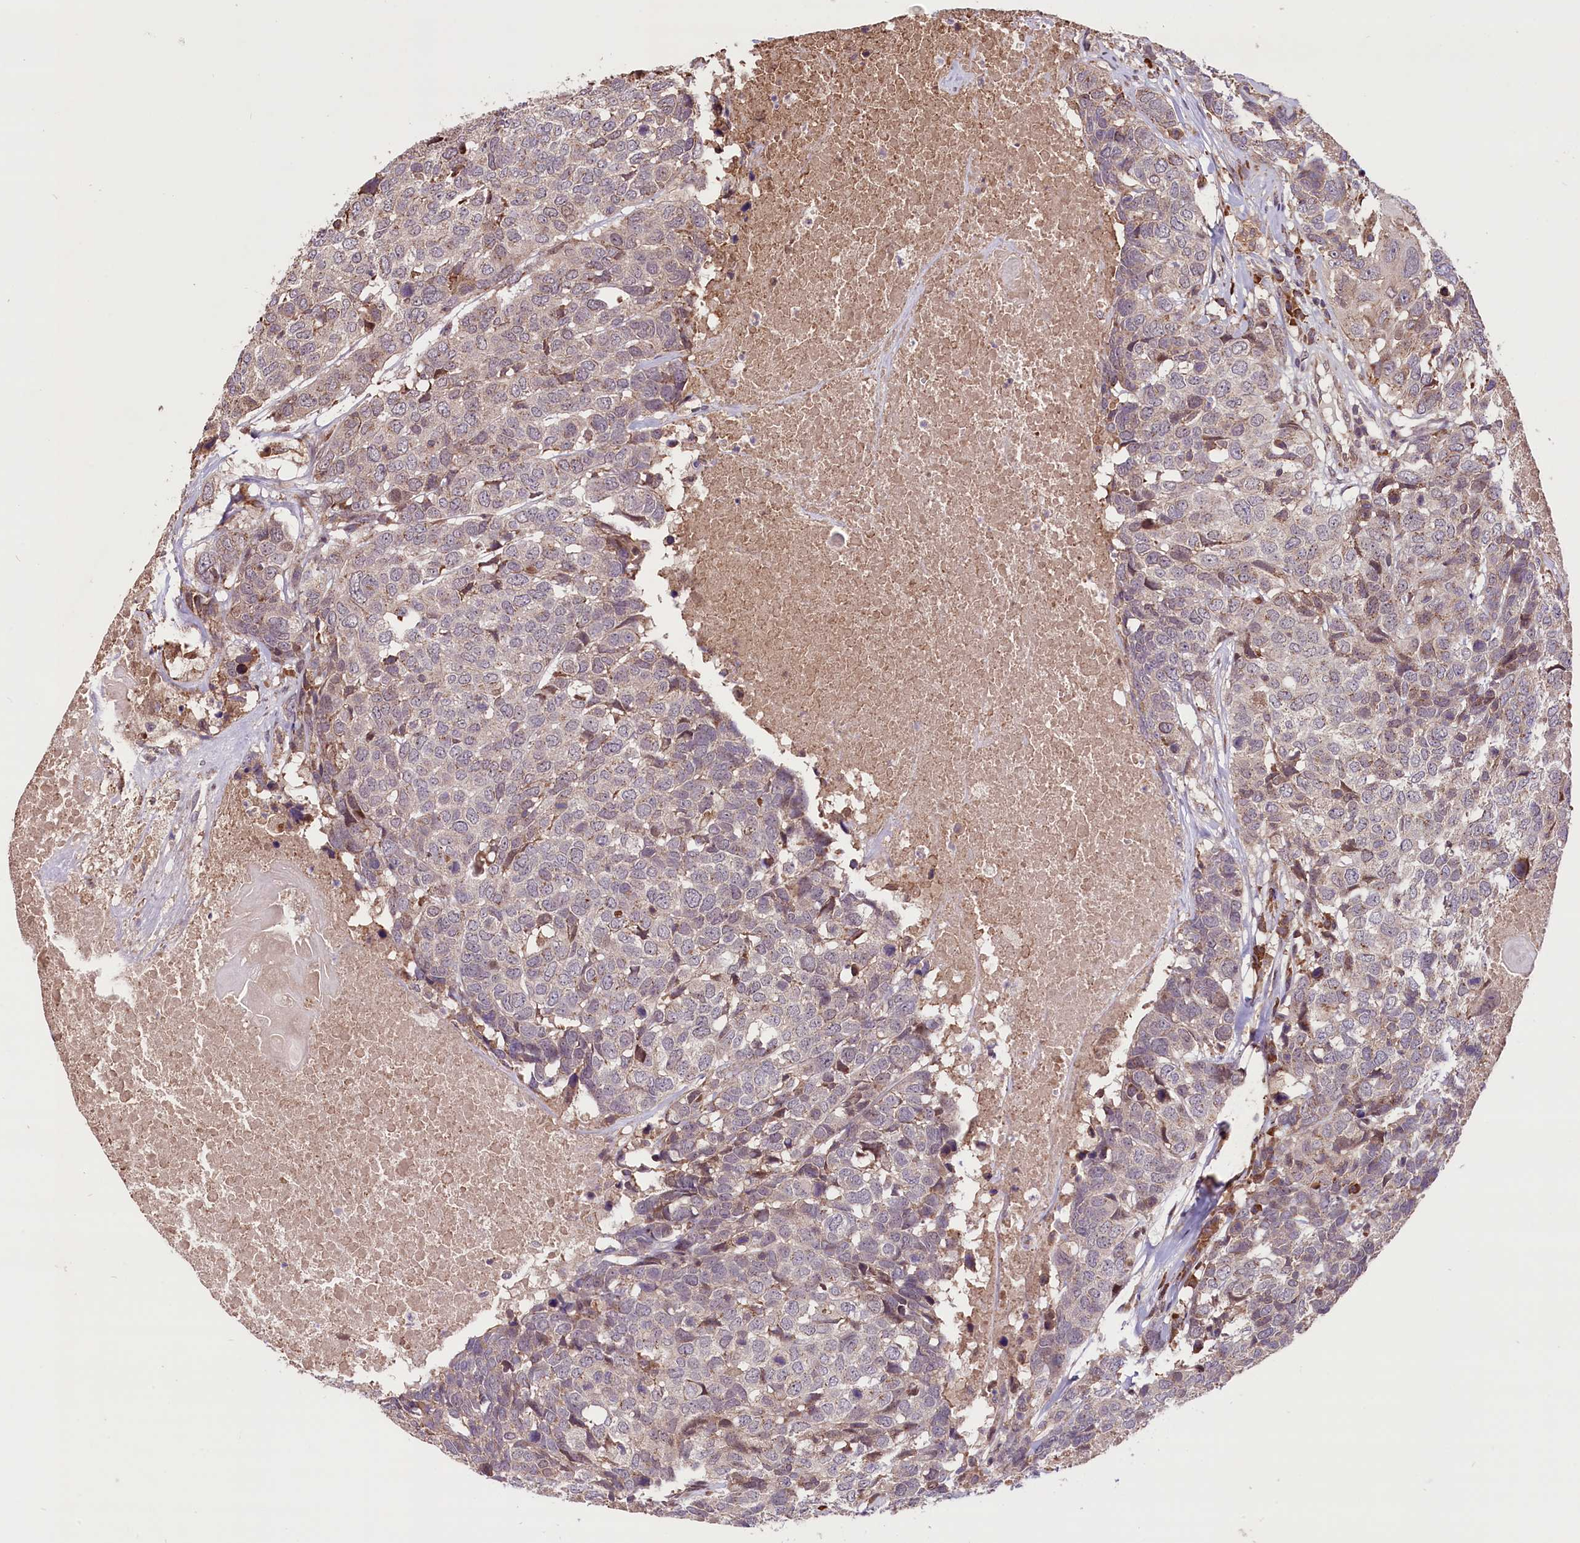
{"staining": {"intensity": "weak", "quantity": "25%-75%", "location": "cytoplasmic/membranous"}, "tissue": "head and neck cancer", "cell_type": "Tumor cells", "image_type": "cancer", "snomed": [{"axis": "morphology", "description": "Squamous cell carcinoma, NOS"}, {"axis": "topography", "description": "Head-Neck"}], "caption": "Human squamous cell carcinoma (head and neck) stained with a brown dye shows weak cytoplasmic/membranous positive expression in about 25%-75% of tumor cells.", "gene": "HDAC5", "patient": {"sex": "male", "age": 66}}